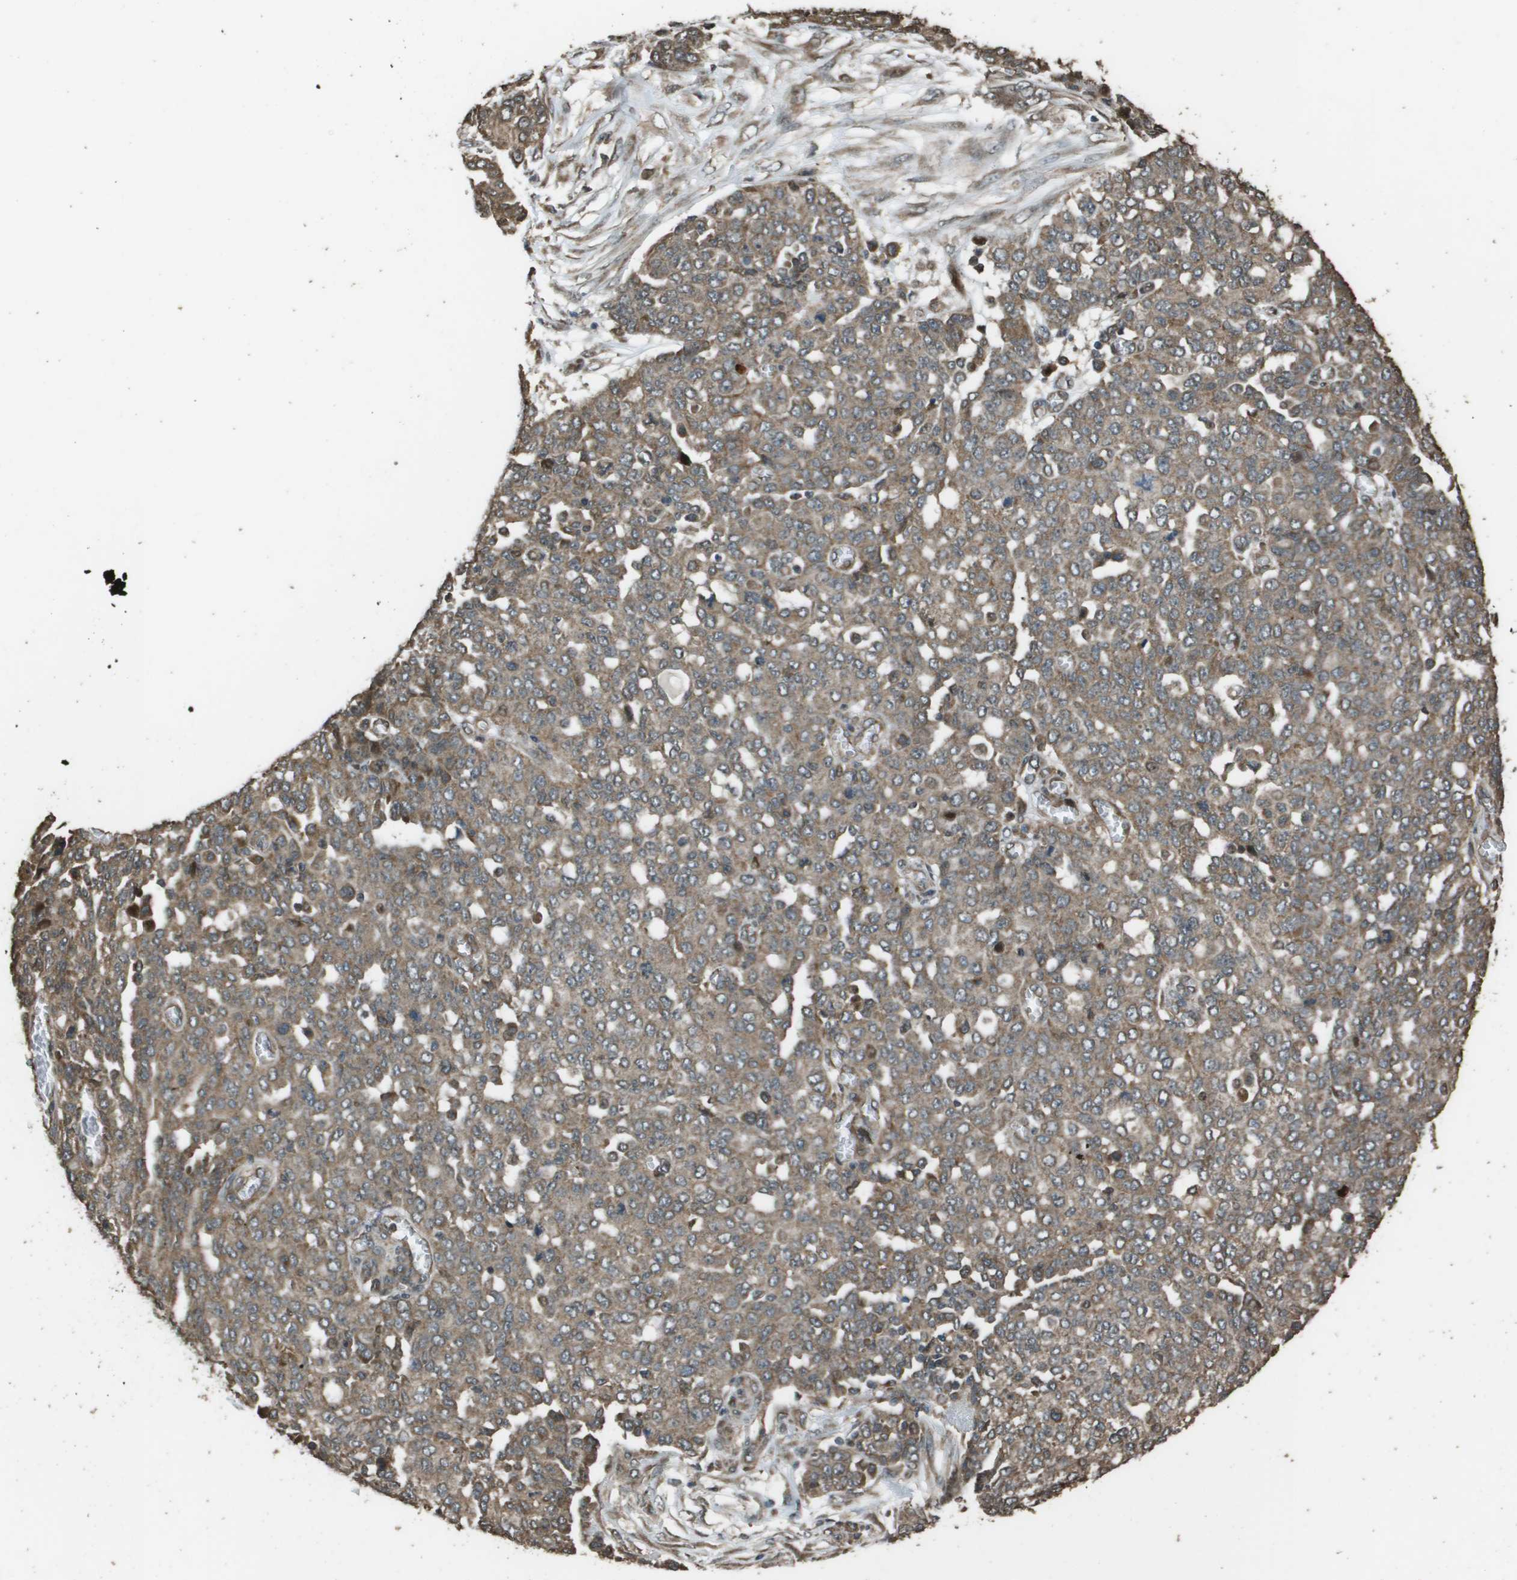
{"staining": {"intensity": "moderate", "quantity": ">75%", "location": "cytoplasmic/membranous"}, "tissue": "ovarian cancer", "cell_type": "Tumor cells", "image_type": "cancer", "snomed": [{"axis": "morphology", "description": "Cystadenocarcinoma, serous, NOS"}, {"axis": "topography", "description": "Soft tissue"}, {"axis": "topography", "description": "Ovary"}], "caption": "A medium amount of moderate cytoplasmic/membranous expression is seen in approximately >75% of tumor cells in ovarian cancer tissue. (brown staining indicates protein expression, while blue staining denotes nuclei).", "gene": "FIG4", "patient": {"sex": "female", "age": 57}}